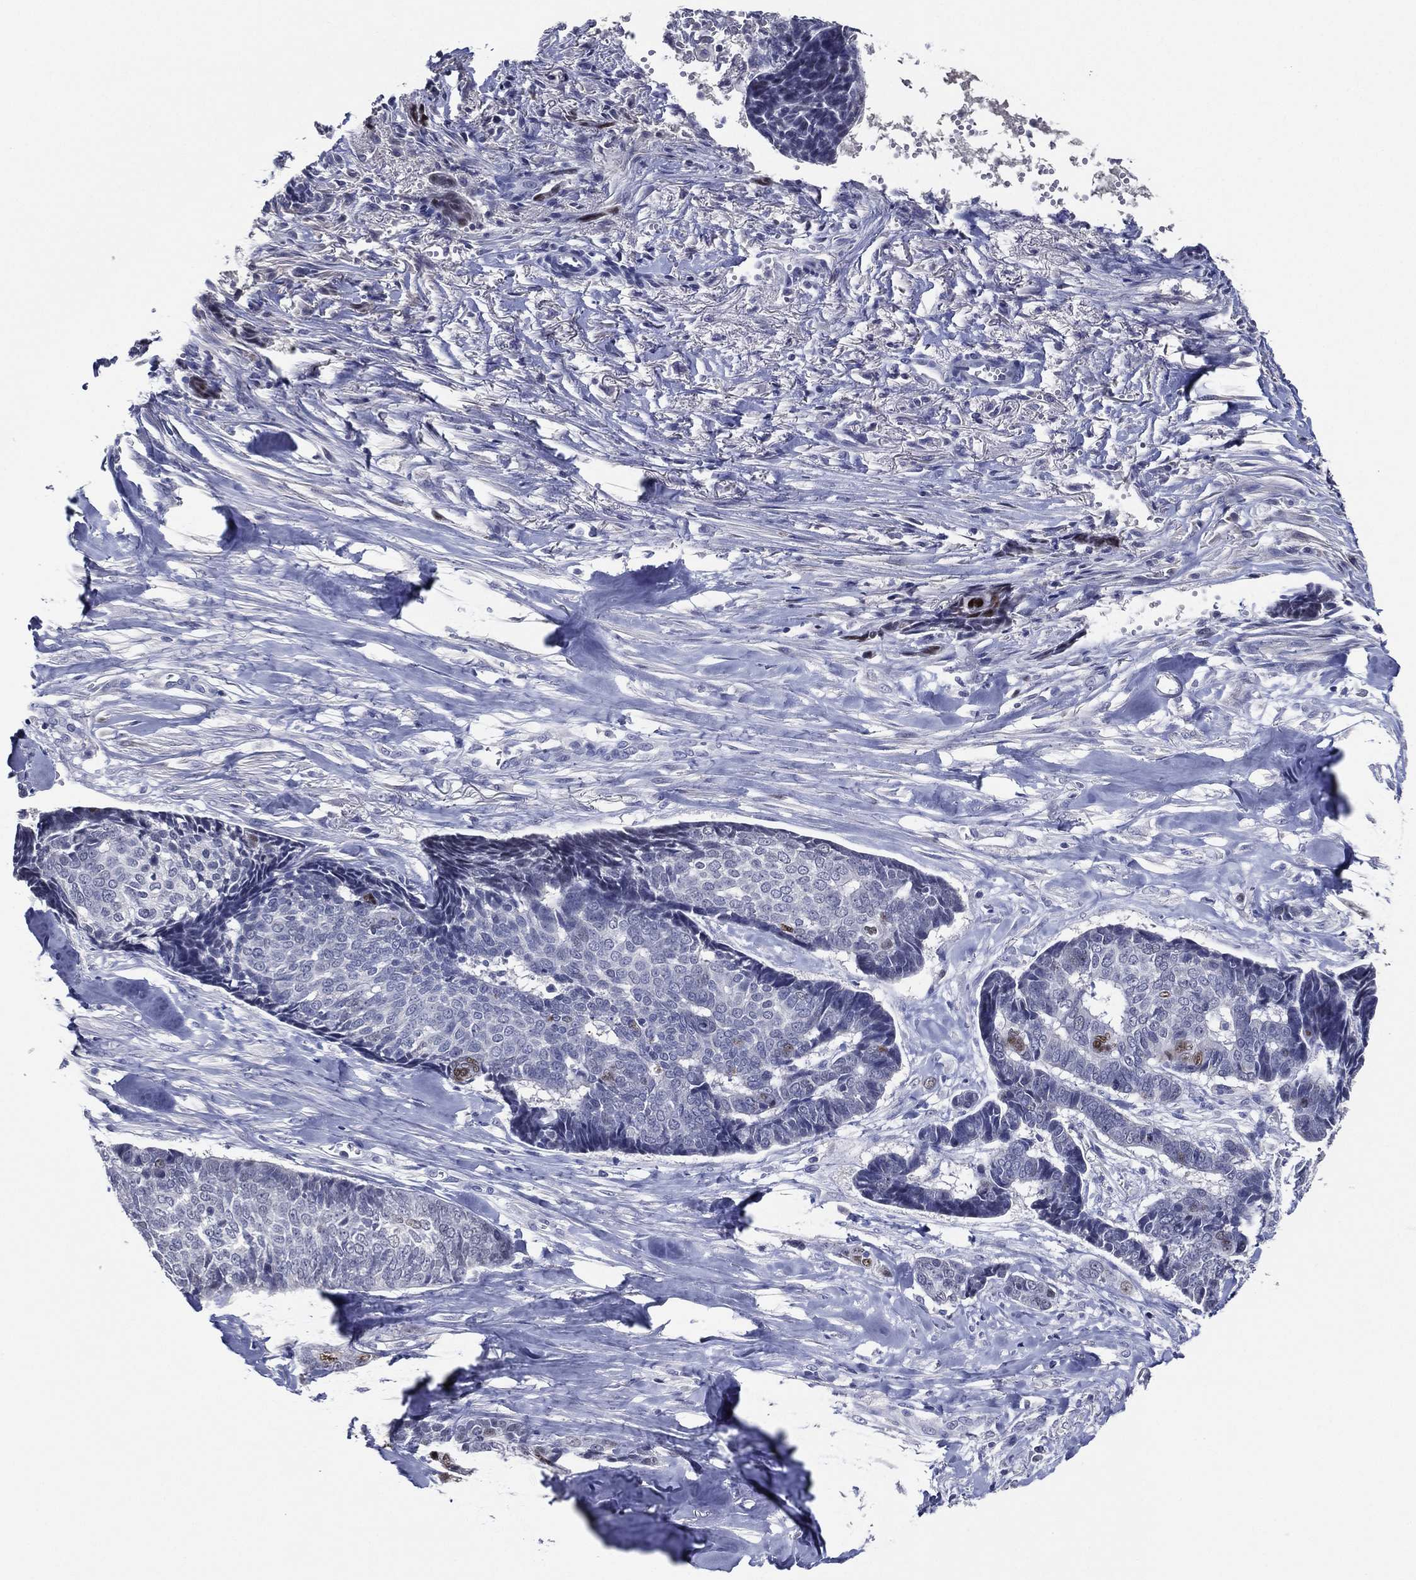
{"staining": {"intensity": "negative", "quantity": "none", "location": "none"}, "tissue": "skin cancer", "cell_type": "Tumor cells", "image_type": "cancer", "snomed": [{"axis": "morphology", "description": "Basal cell carcinoma"}, {"axis": "topography", "description": "Skin"}], "caption": "Histopathology image shows no protein positivity in tumor cells of basal cell carcinoma (skin) tissue.", "gene": "TFAP2A", "patient": {"sex": "male", "age": 86}}